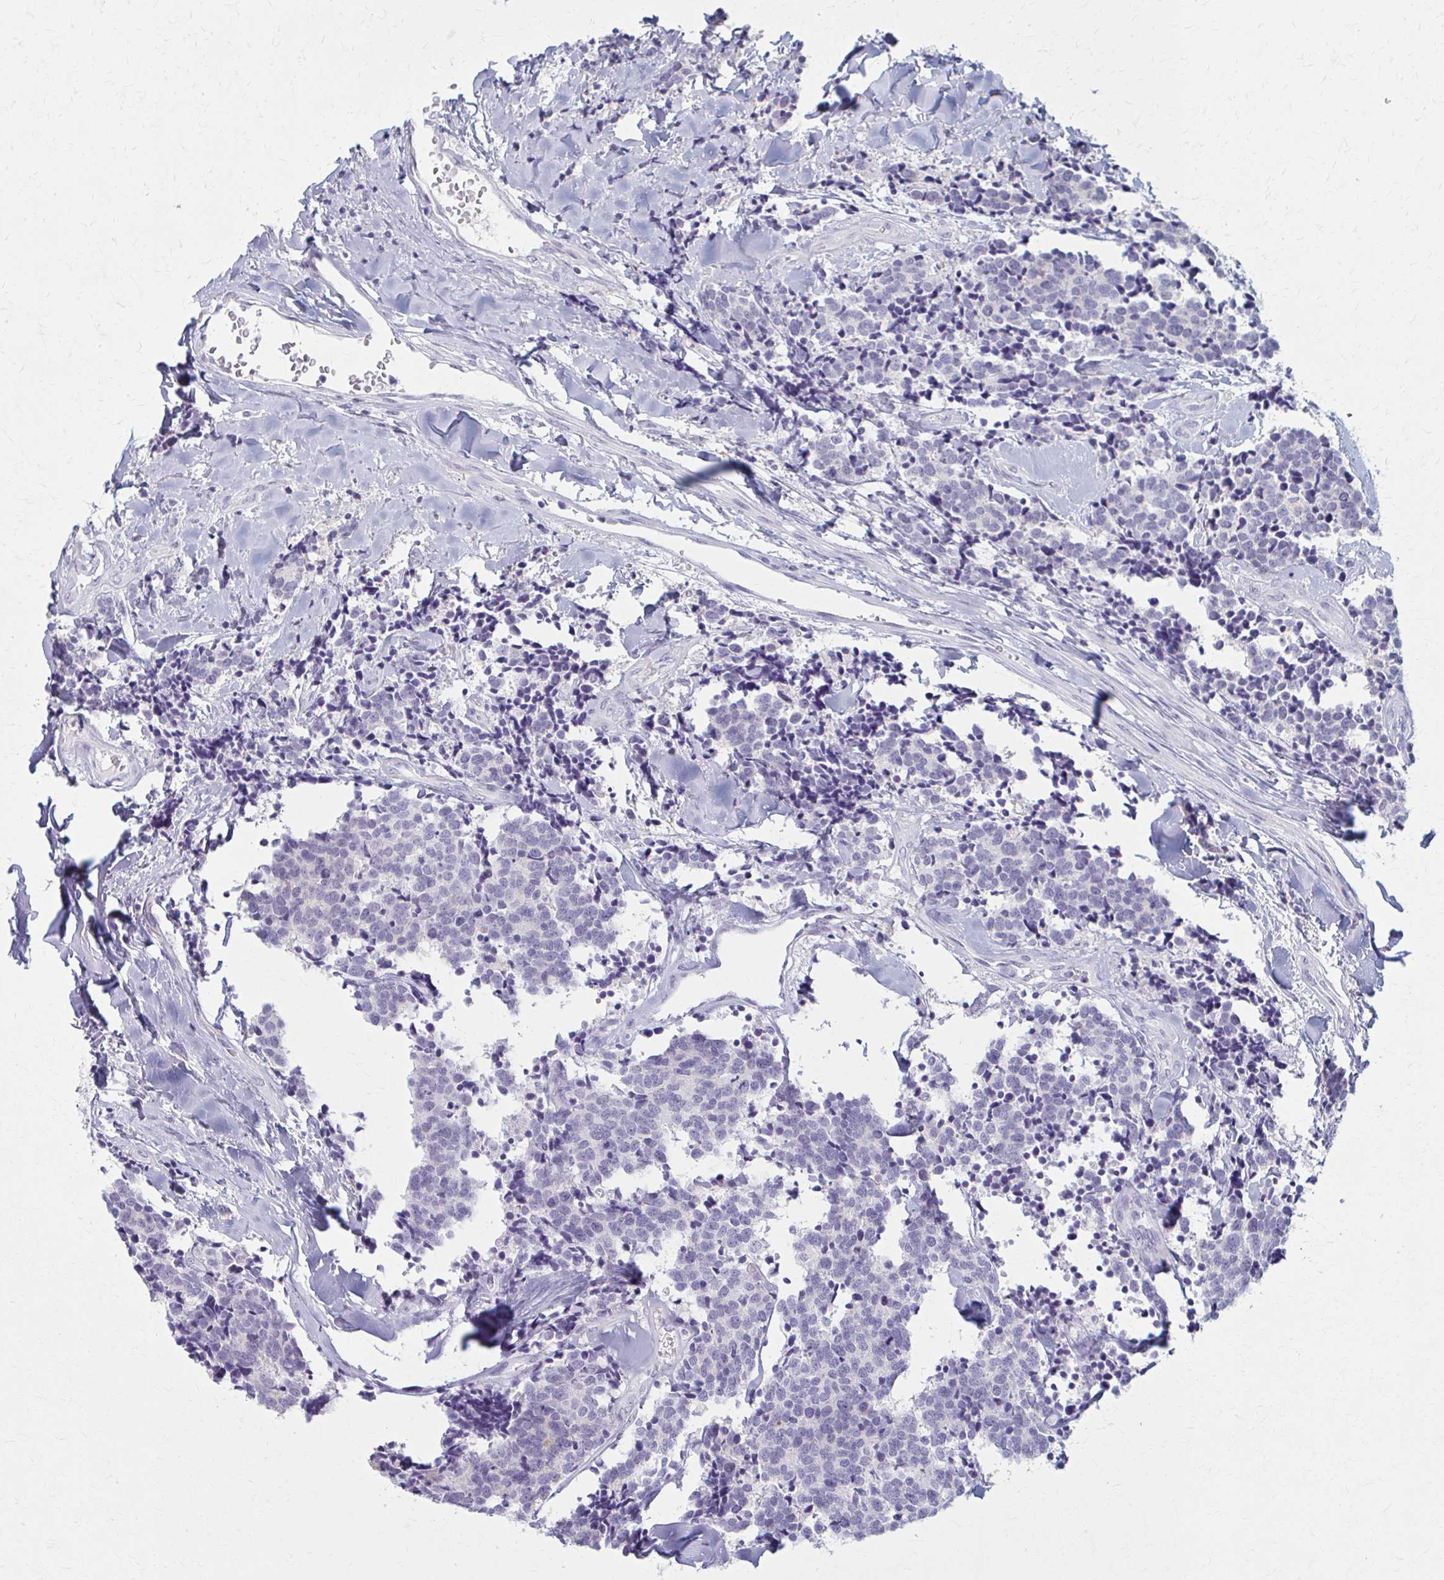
{"staining": {"intensity": "negative", "quantity": "none", "location": "none"}, "tissue": "carcinoid", "cell_type": "Tumor cells", "image_type": "cancer", "snomed": [{"axis": "morphology", "description": "Carcinoid, malignant, NOS"}, {"axis": "topography", "description": "Skin"}], "caption": "An image of carcinoid (malignant) stained for a protein exhibits no brown staining in tumor cells.", "gene": "LDLRAP1", "patient": {"sex": "female", "age": 79}}